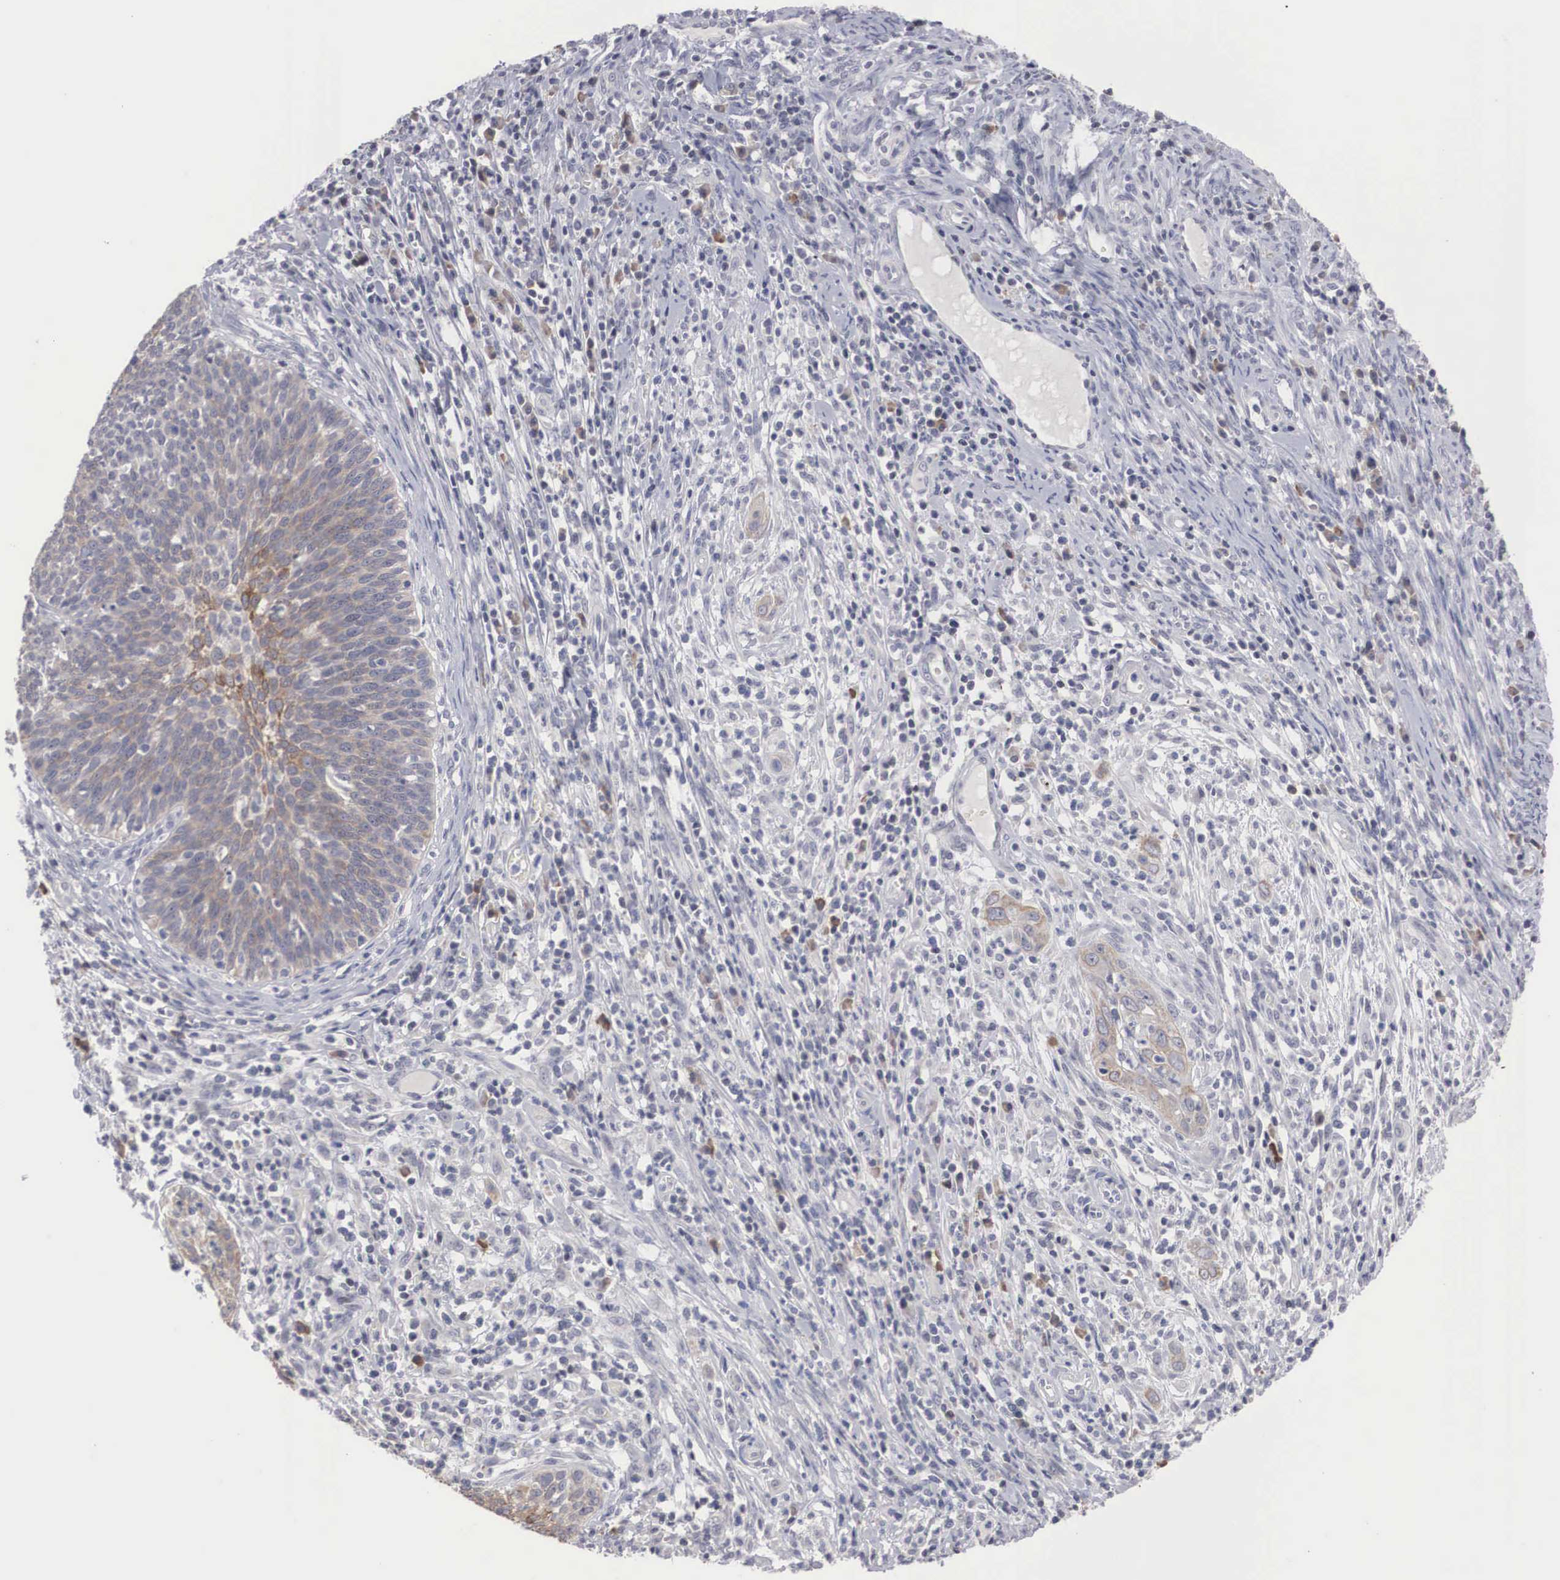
{"staining": {"intensity": "moderate", "quantity": "25%-75%", "location": "cytoplasmic/membranous"}, "tissue": "cervical cancer", "cell_type": "Tumor cells", "image_type": "cancer", "snomed": [{"axis": "morphology", "description": "Squamous cell carcinoma, NOS"}, {"axis": "topography", "description": "Cervix"}], "caption": "Protein expression by immunohistochemistry (IHC) demonstrates moderate cytoplasmic/membranous positivity in approximately 25%-75% of tumor cells in cervical cancer (squamous cell carcinoma).", "gene": "WDR89", "patient": {"sex": "female", "age": 41}}